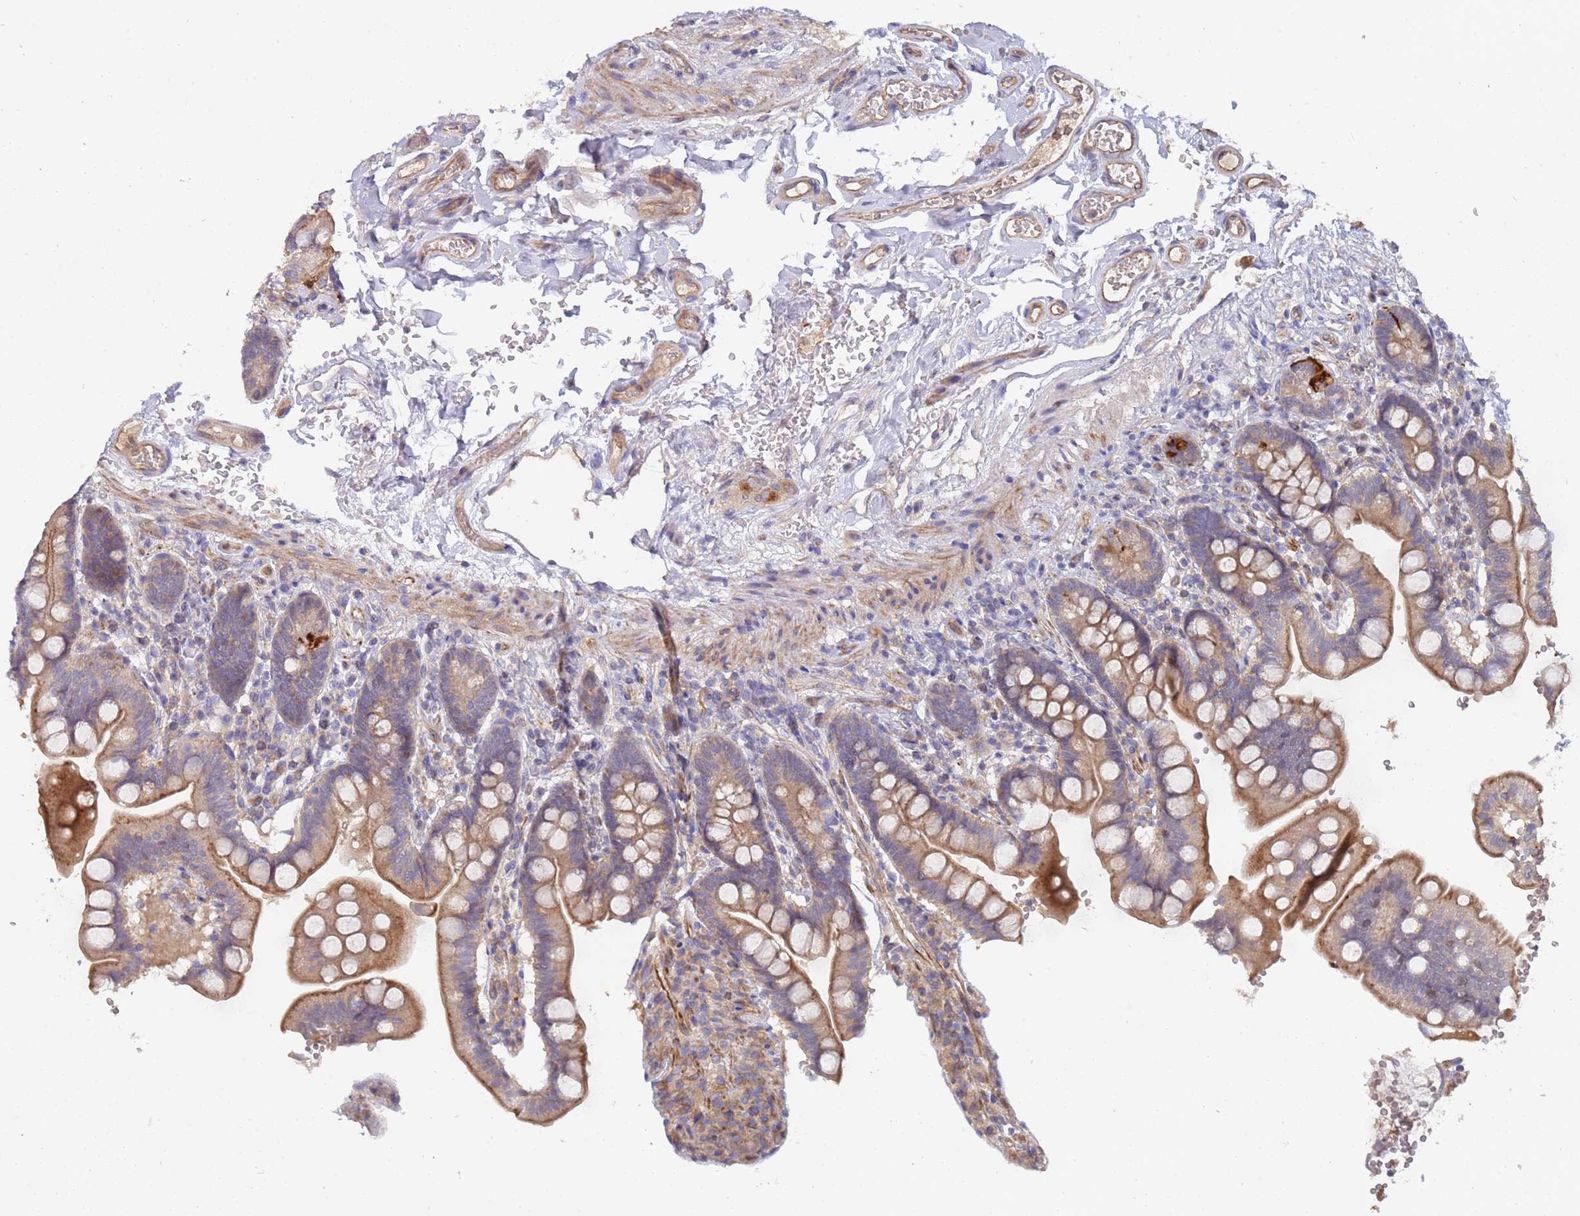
{"staining": {"intensity": "moderate", "quantity": ">75%", "location": "cytoplasmic/membranous"}, "tissue": "small intestine", "cell_type": "Glandular cells", "image_type": "normal", "snomed": [{"axis": "morphology", "description": "Normal tissue, NOS"}, {"axis": "topography", "description": "Small intestine"}], "caption": "Immunohistochemical staining of normal small intestine demonstrates medium levels of moderate cytoplasmic/membranous positivity in about >75% of glandular cells.", "gene": "ABCB6", "patient": {"sex": "female", "age": 64}}